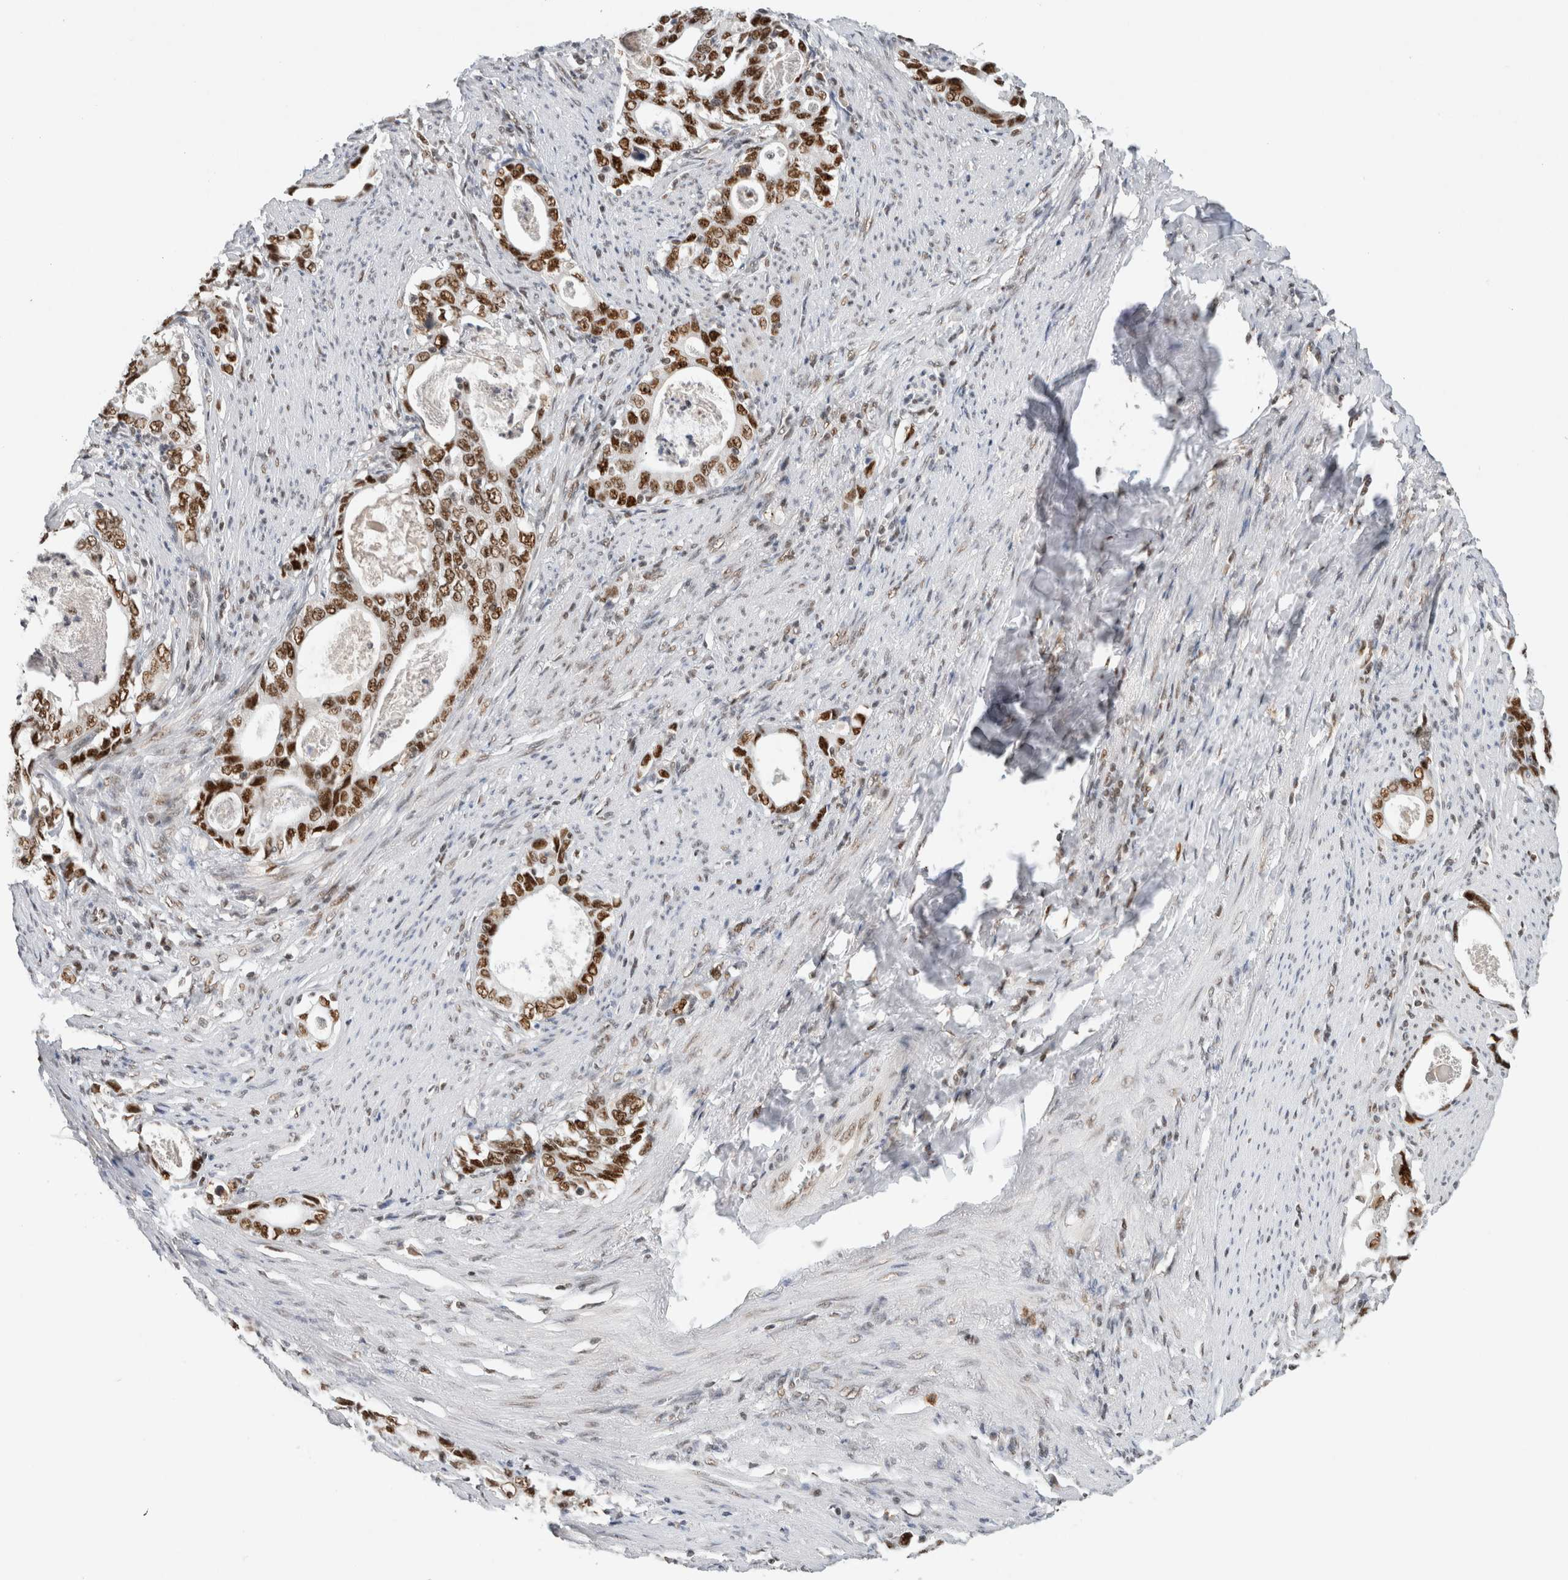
{"staining": {"intensity": "strong", "quantity": ">75%", "location": "nuclear"}, "tissue": "stomach cancer", "cell_type": "Tumor cells", "image_type": "cancer", "snomed": [{"axis": "morphology", "description": "Adenocarcinoma, NOS"}, {"axis": "topography", "description": "Stomach, lower"}], "caption": "A photomicrograph of human stomach cancer (adenocarcinoma) stained for a protein reveals strong nuclear brown staining in tumor cells.", "gene": "DDX42", "patient": {"sex": "female", "age": 72}}